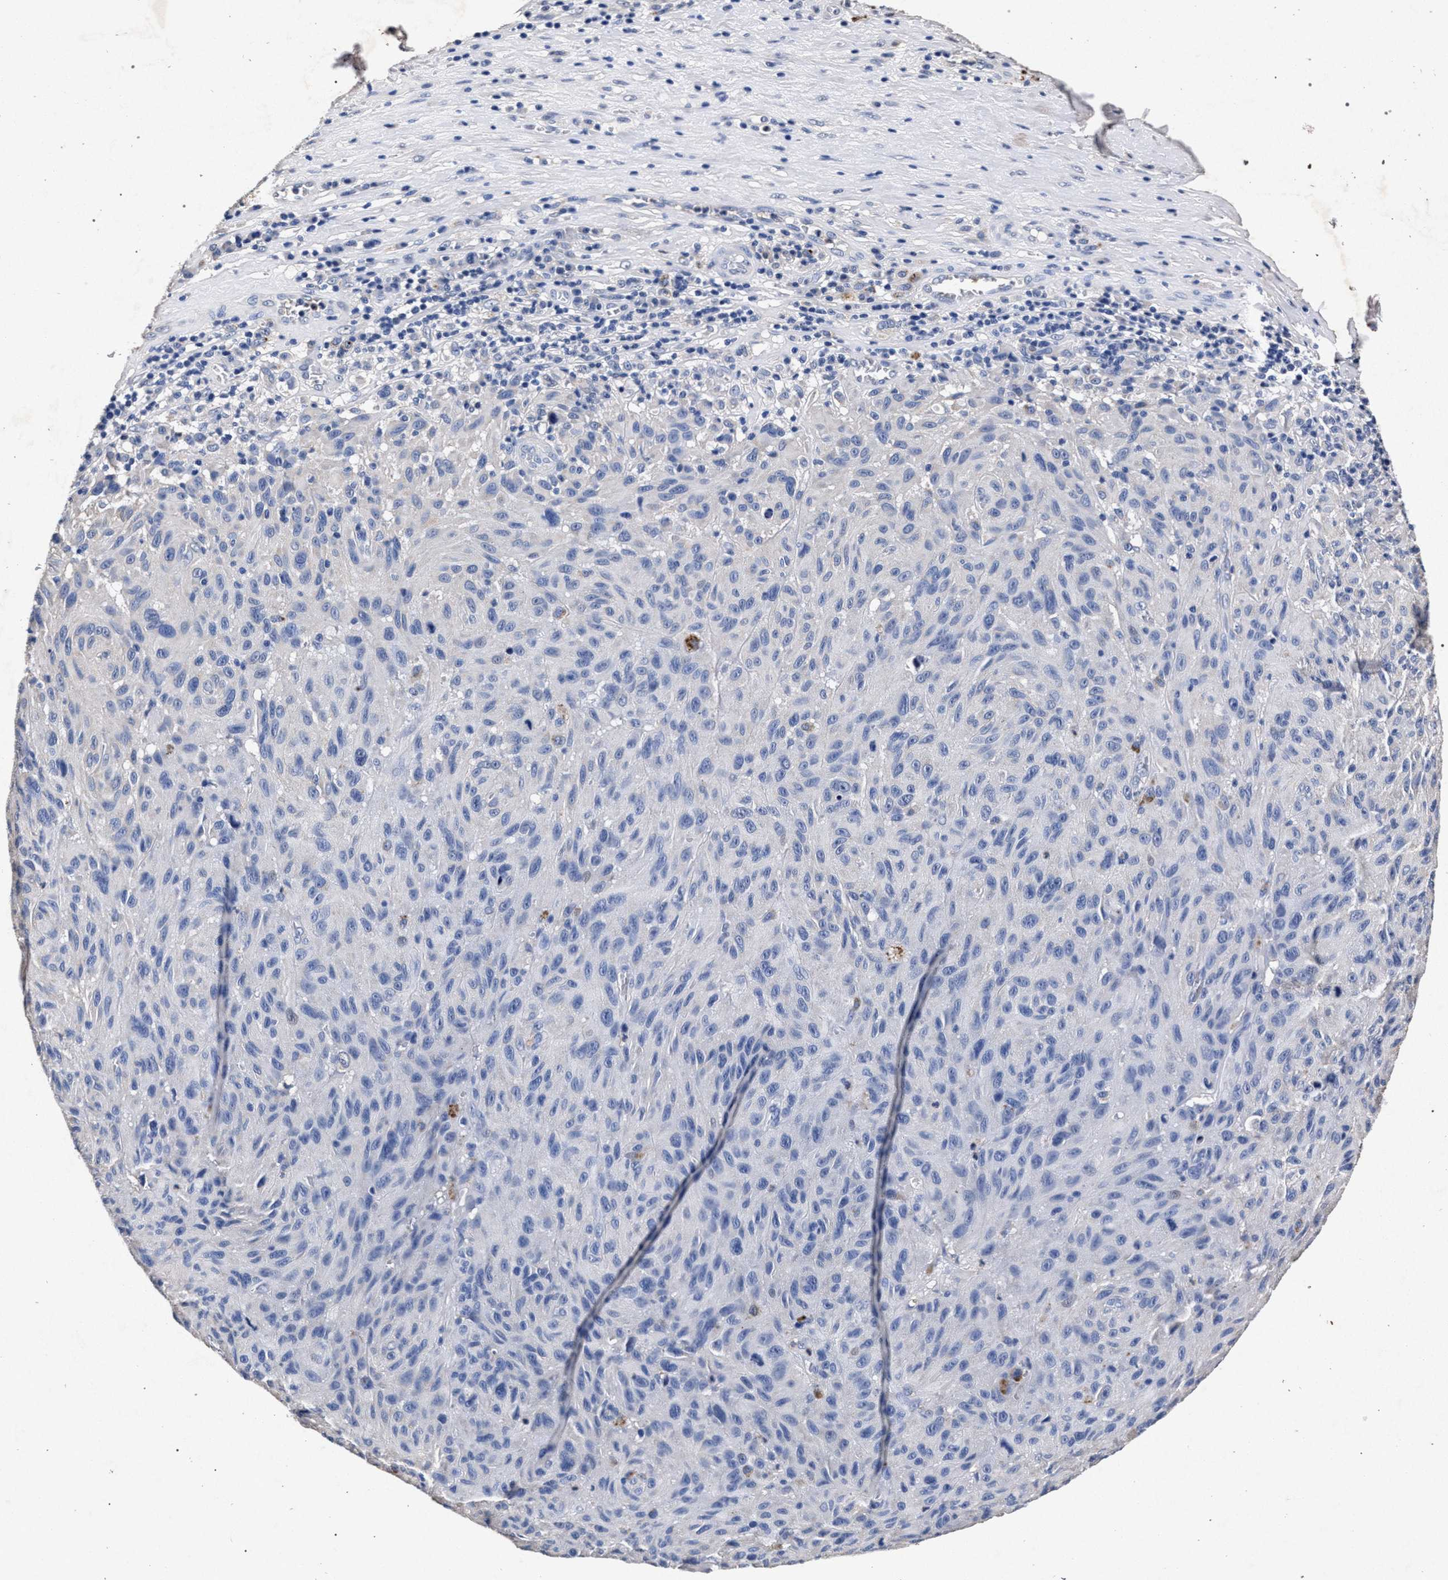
{"staining": {"intensity": "negative", "quantity": "none", "location": "none"}, "tissue": "melanoma", "cell_type": "Tumor cells", "image_type": "cancer", "snomed": [{"axis": "morphology", "description": "Malignant melanoma, NOS"}, {"axis": "topography", "description": "Skin"}], "caption": "Photomicrograph shows no protein staining in tumor cells of melanoma tissue.", "gene": "ATP1A2", "patient": {"sex": "male", "age": 66}}